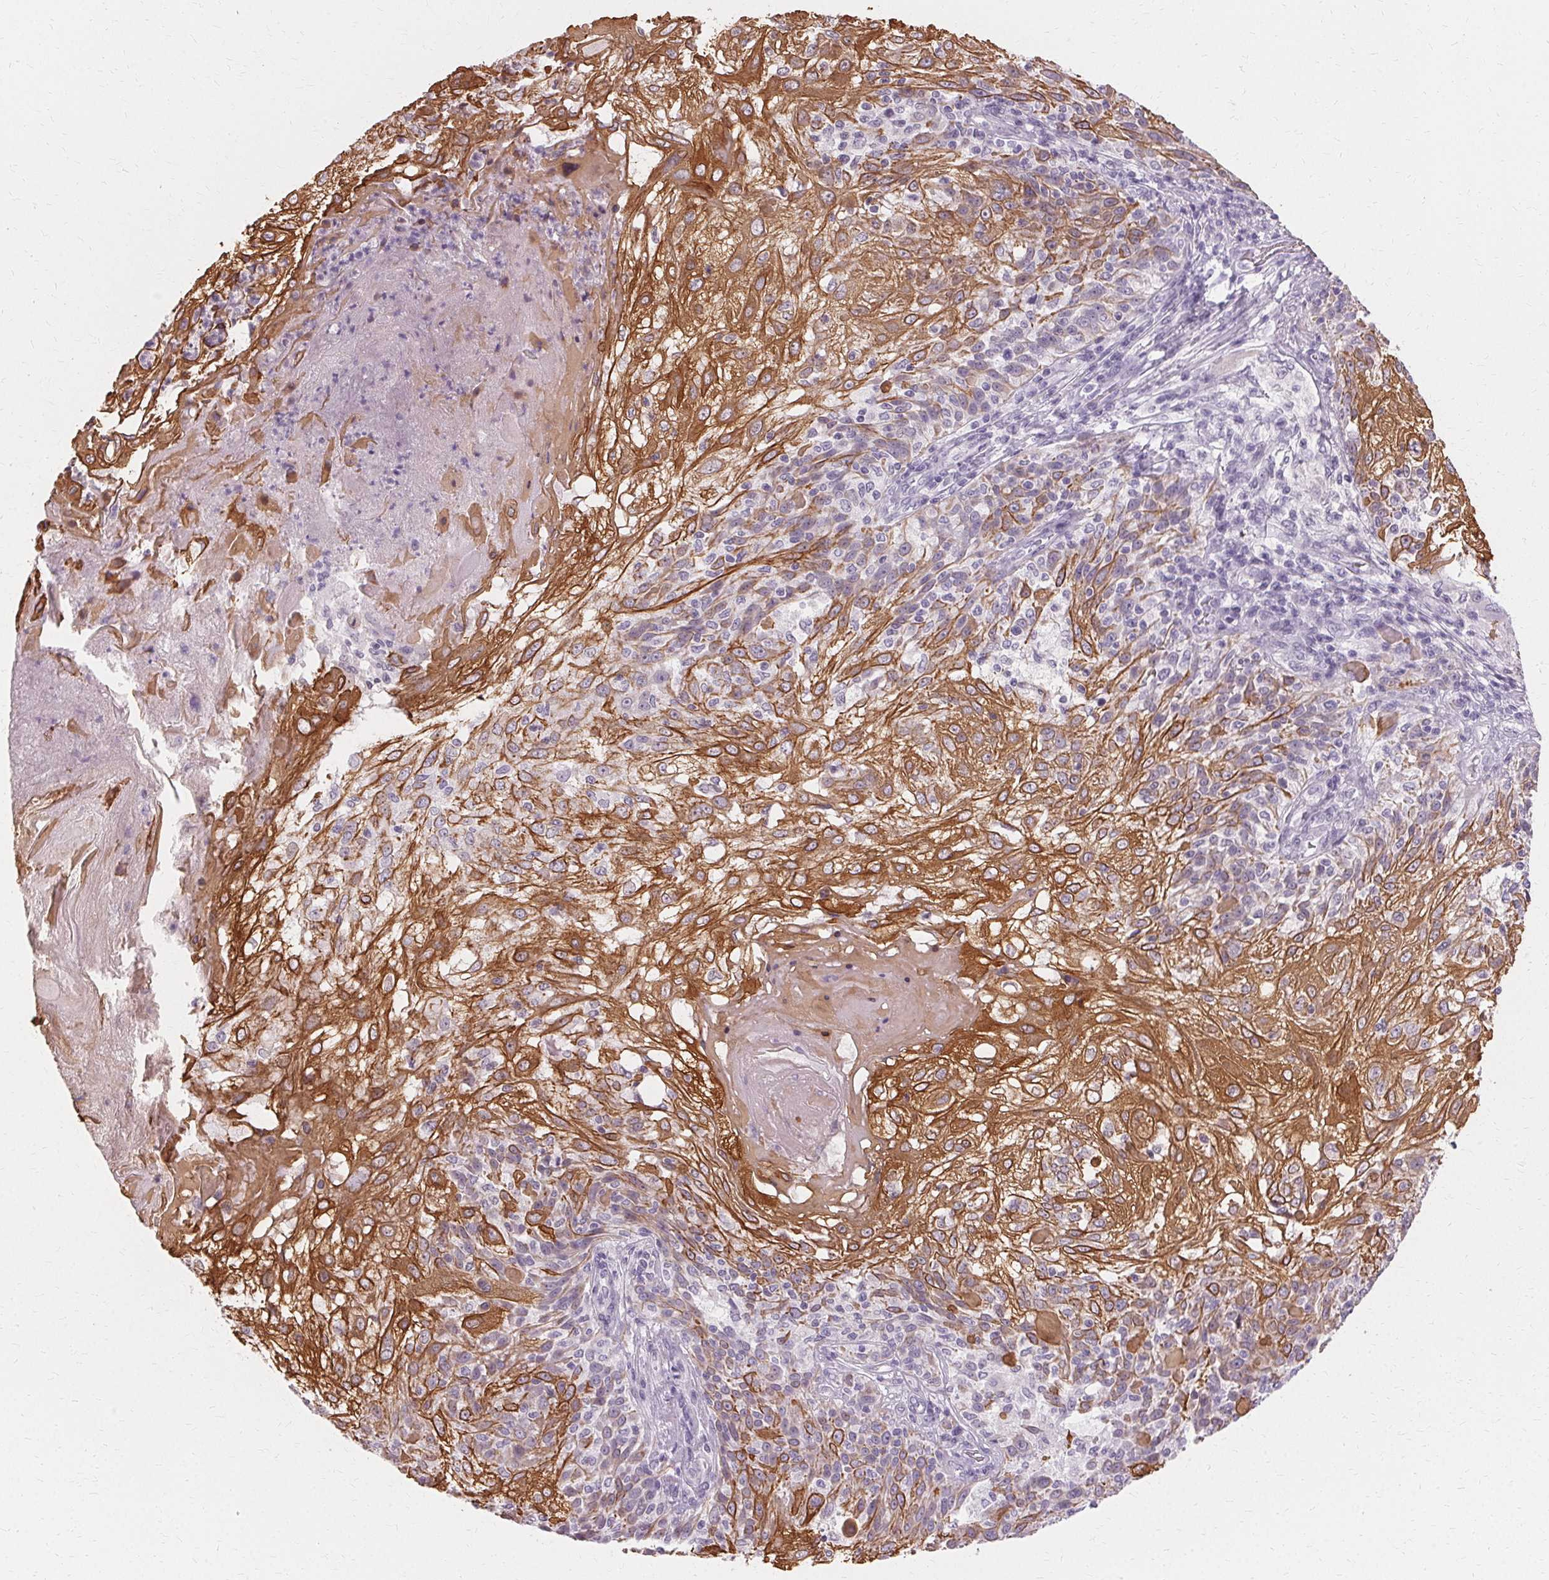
{"staining": {"intensity": "moderate", "quantity": ">75%", "location": "cytoplasmic/membranous"}, "tissue": "skin cancer", "cell_type": "Tumor cells", "image_type": "cancer", "snomed": [{"axis": "morphology", "description": "Normal tissue, NOS"}, {"axis": "morphology", "description": "Squamous cell carcinoma, NOS"}, {"axis": "topography", "description": "Skin"}], "caption": "Squamous cell carcinoma (skin) stained with a brown dye displays moderate cytoplasmic/membranous positive staining in about >75% of tumor cells.", "gene": "KRT6C", "patient": {"sex": "female", "age": 83}}